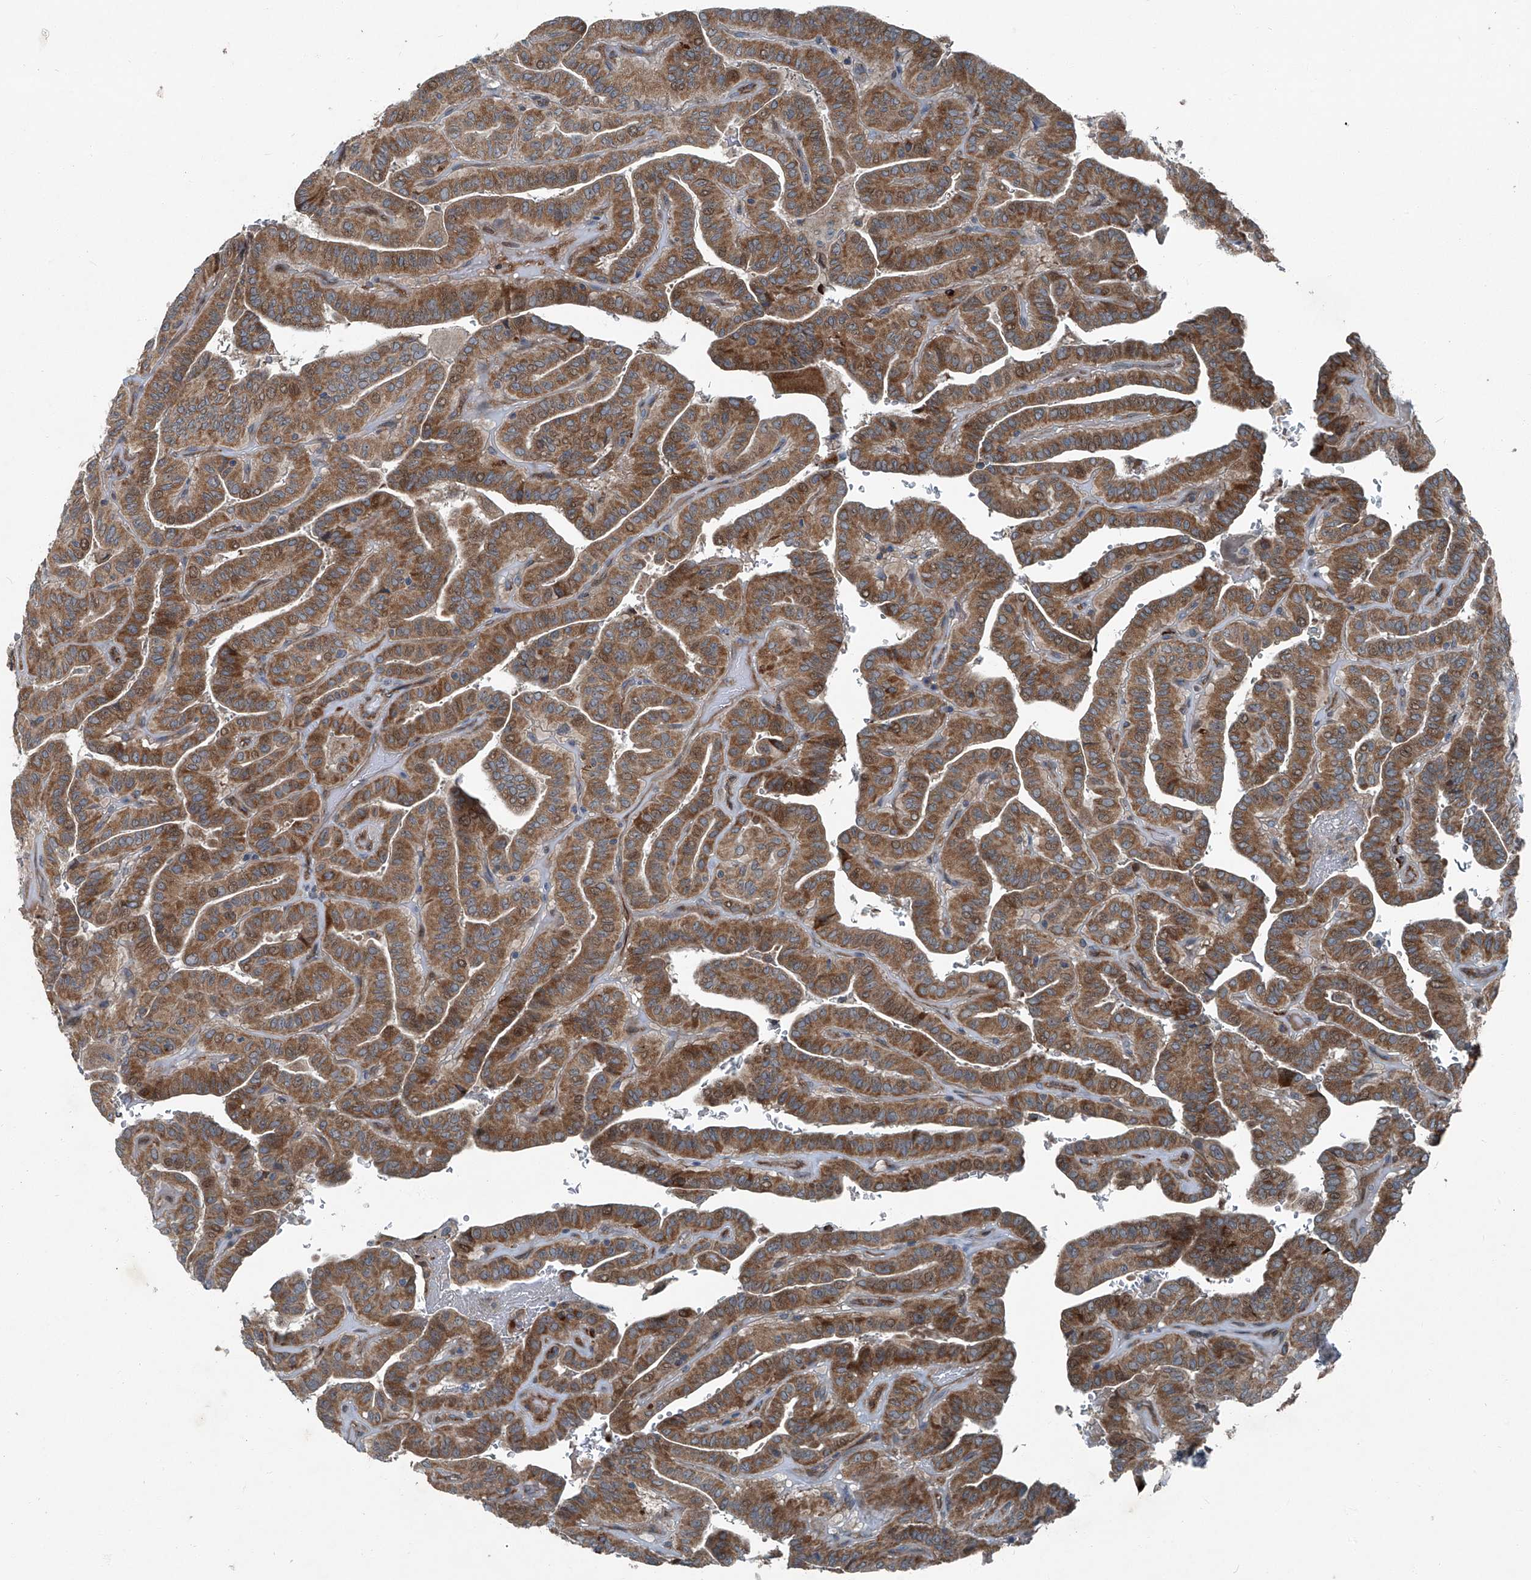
{"staining": {"intensity": "moderate", "quantity": ">75%", "location": "cytoplasmic/membranous"}, "tissue": "thyroid cancer", "cell_type": "Tumor cells", "image_type": "cancer", "snomed": [{"axis": "morphology", "description": "Papillary adenocarcinoma, NOS"}, {"axis": "topography", "description": "Thyroid gland"}], "caption": "Thyroid cancer (papillary adenocarcinoma) stained with DAB (3,3'-diaminobenzidine) immunohistochemistry (IHC) displays medium levels of moderate cytoplasmic/membranous expression in about >75% of tumor cells. (DAB = brown stain, brightfield microscopy at high magnification).", "gene": "SENP2", "patient": {"sex": "male", "age": 77}}